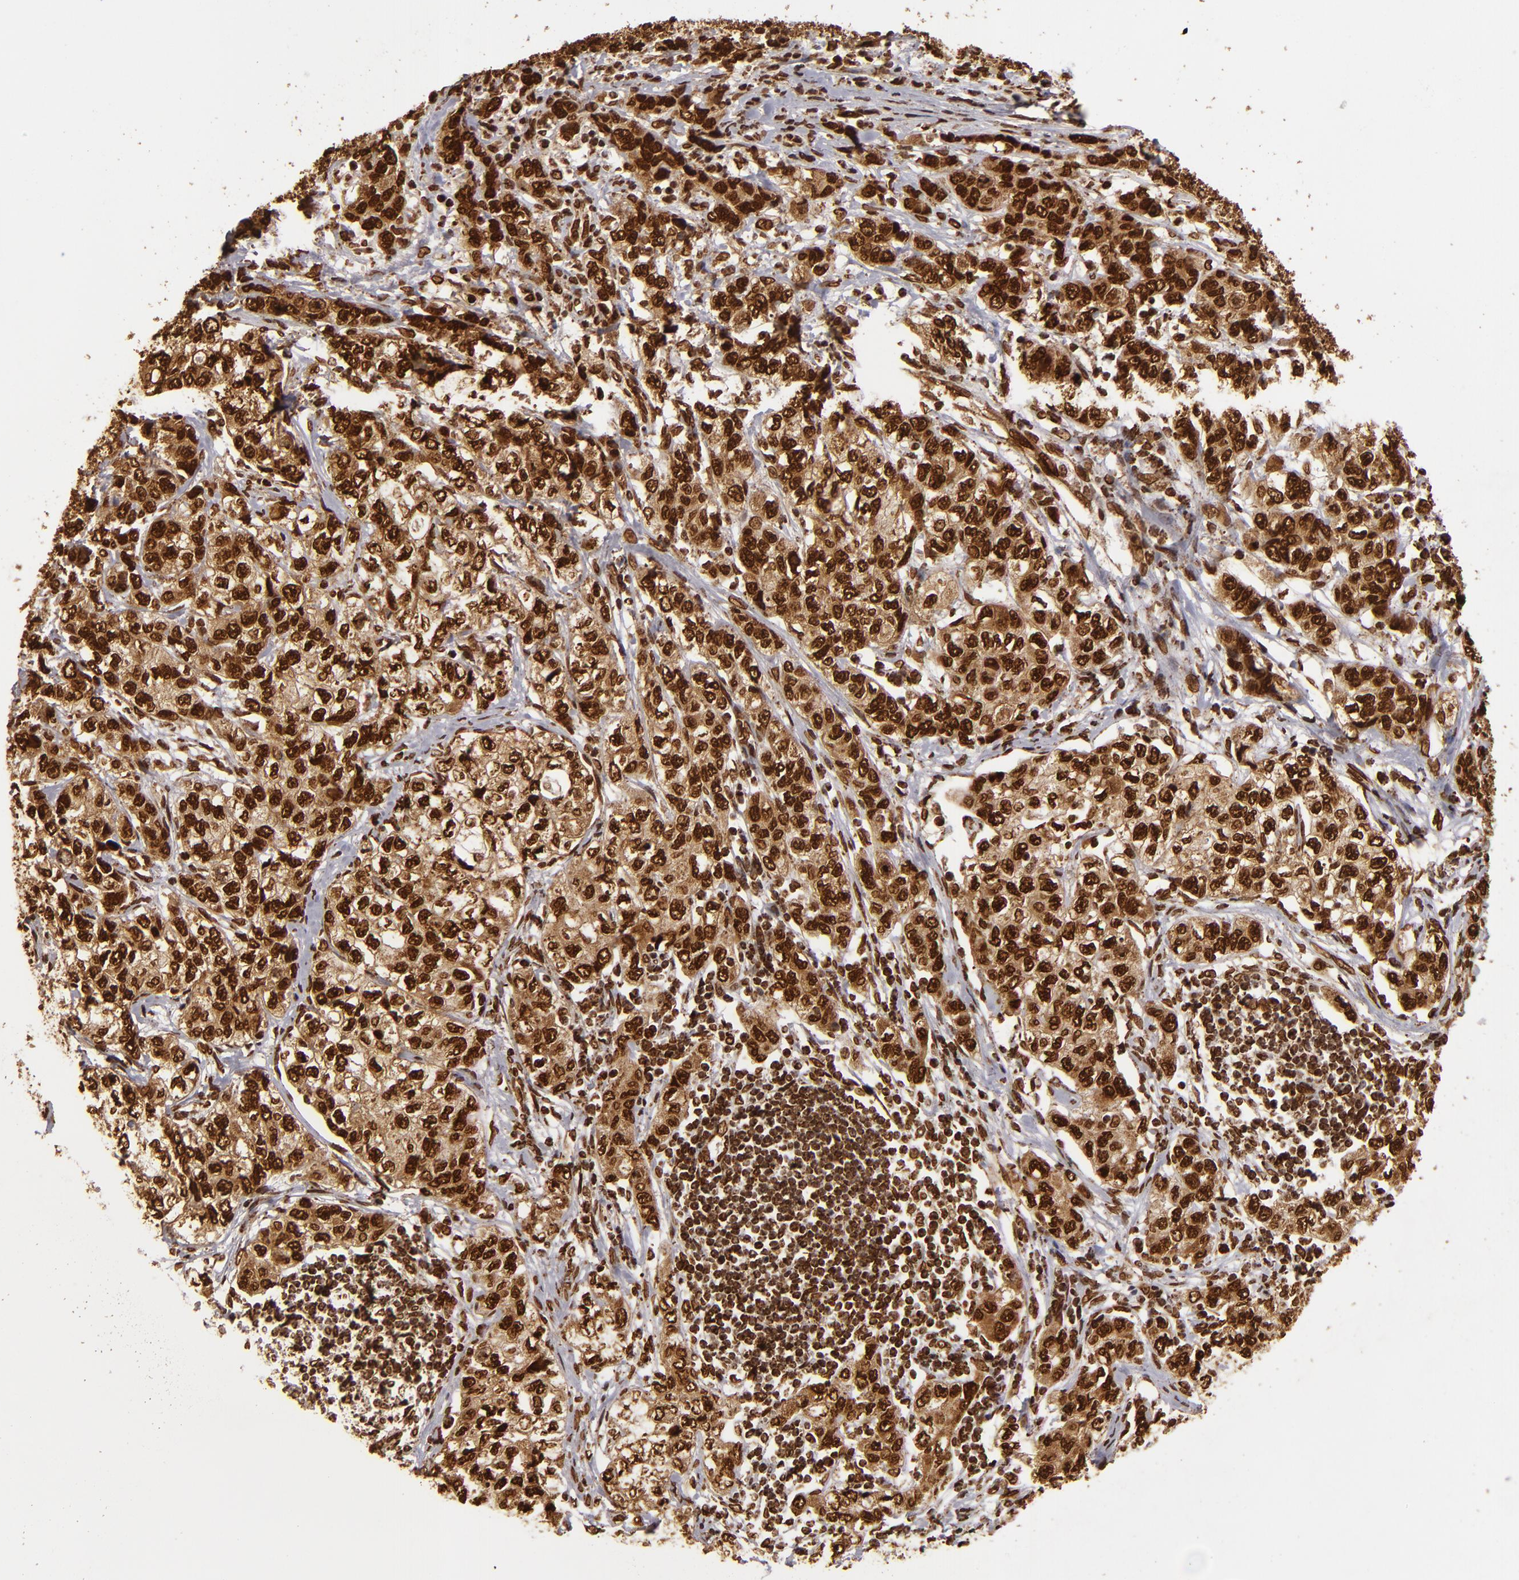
{"staining": {"intensity": "strong", "quantity": ">75%", "location": "cytoplasmic/membranous,nuclear"}, "tissue": "stomach cancer", "cell_type": "Tumor cells", "image_type": "cancer", "snomed": [{"axis": "morphology", "description": "Adenocarcinoma, NOS"}, {"axis": "topography", "description": "Stomach"}], "caption": "Brown immunohistochemical staining in stomach cancer exhibits strong cytoplasmic/membranous and nuclear positivity in approximately >75% of tumor cells.", "gene": "CUL3", "patient": {"sex": "male", "age": 48}}